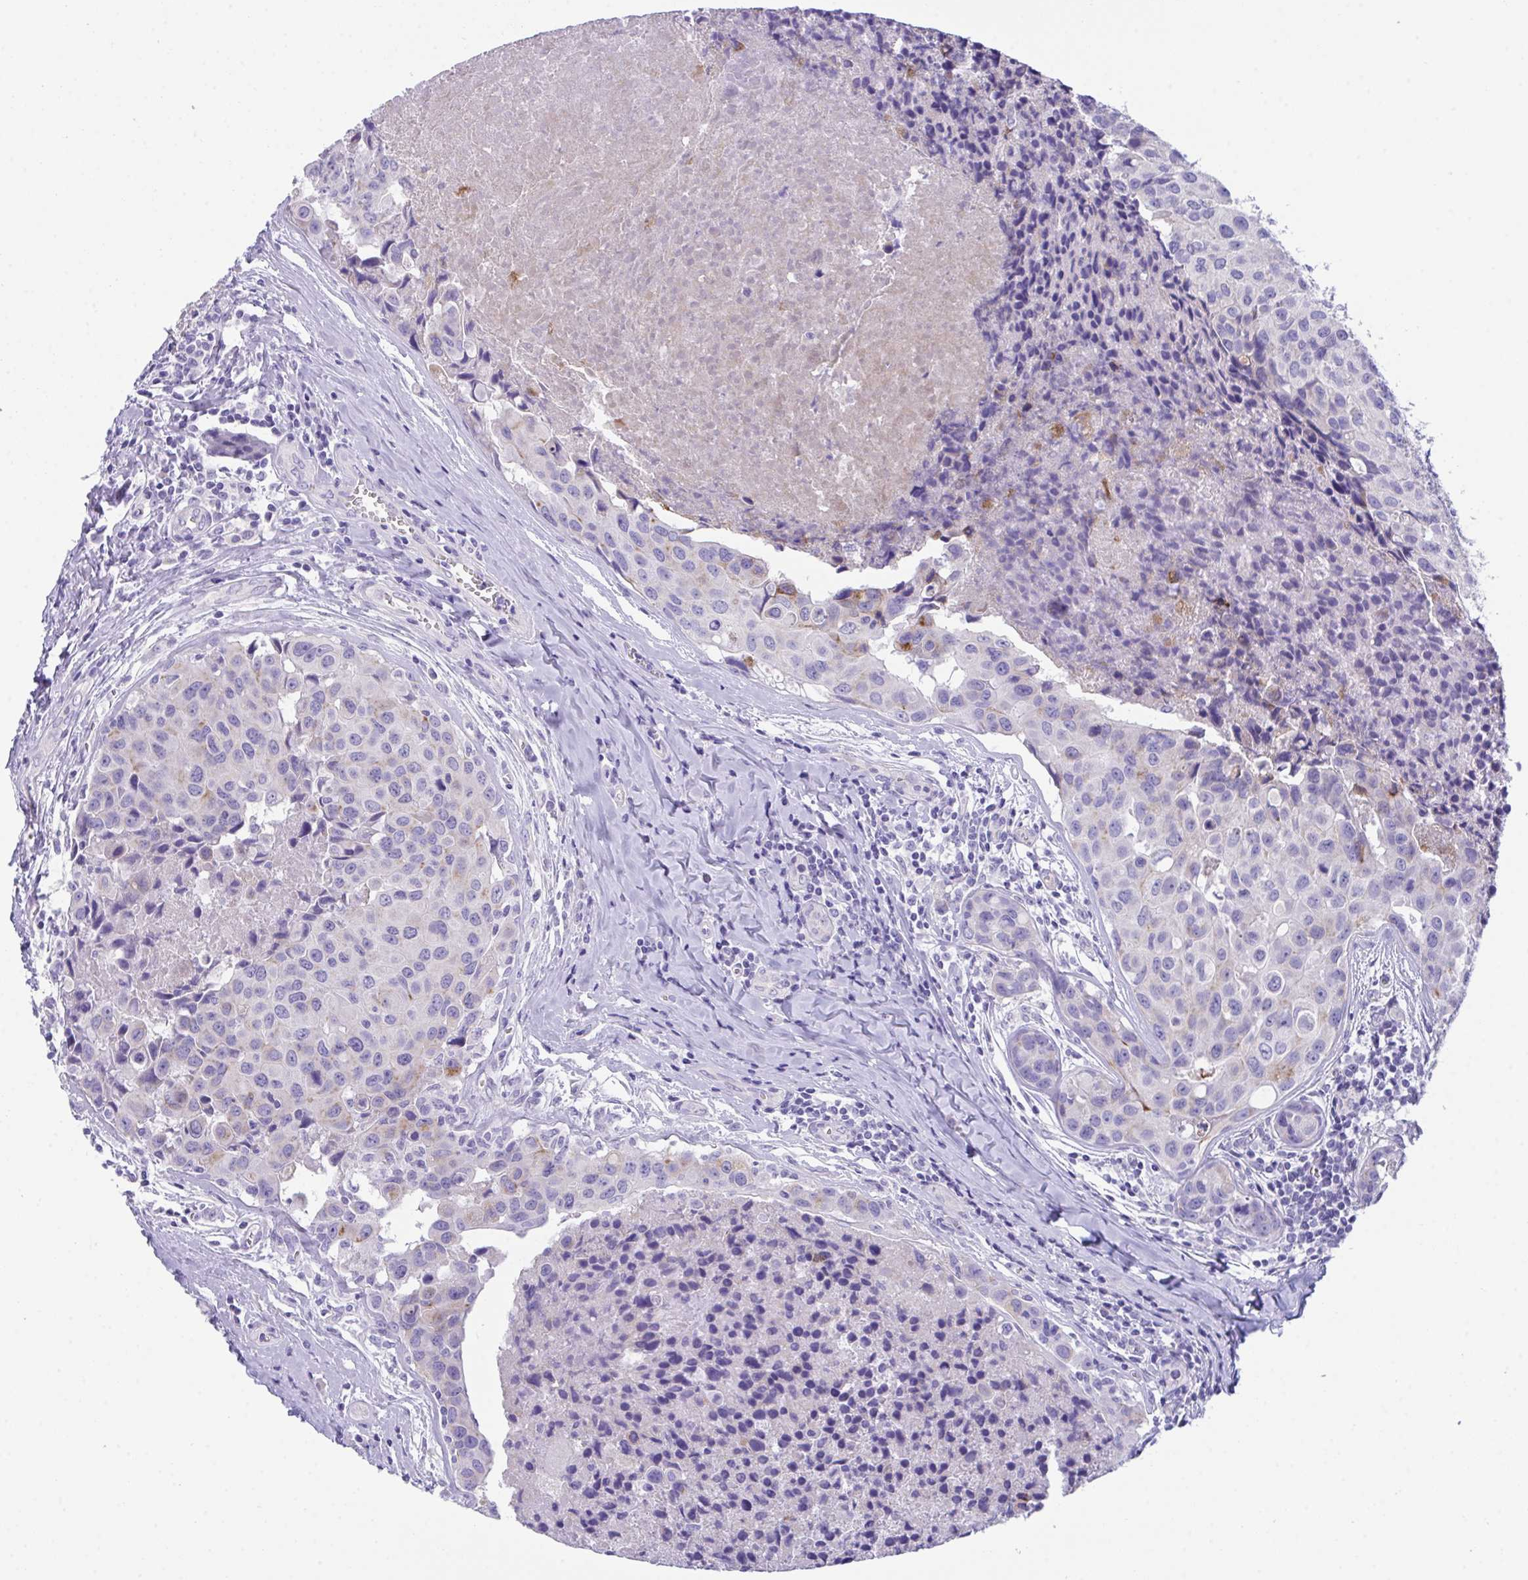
{"staining": {"intensity": "negative", "quantity": "none", "location": "none"}, "tissue": "breast cancer", "cell_type": "Tumor cells", "image_type": "cancer", "snomed": [{"axis": "morphology", "description": "Duct carcinoma"}, {"axis": "topography", "description": "Breast"}], "caption": "Tumor cells are negative for protein expression in human breast cancer (infiltrating ductal carcinoma).", "gene": "TMEM106B", "patient": {"sex": "female", "age": 24}}